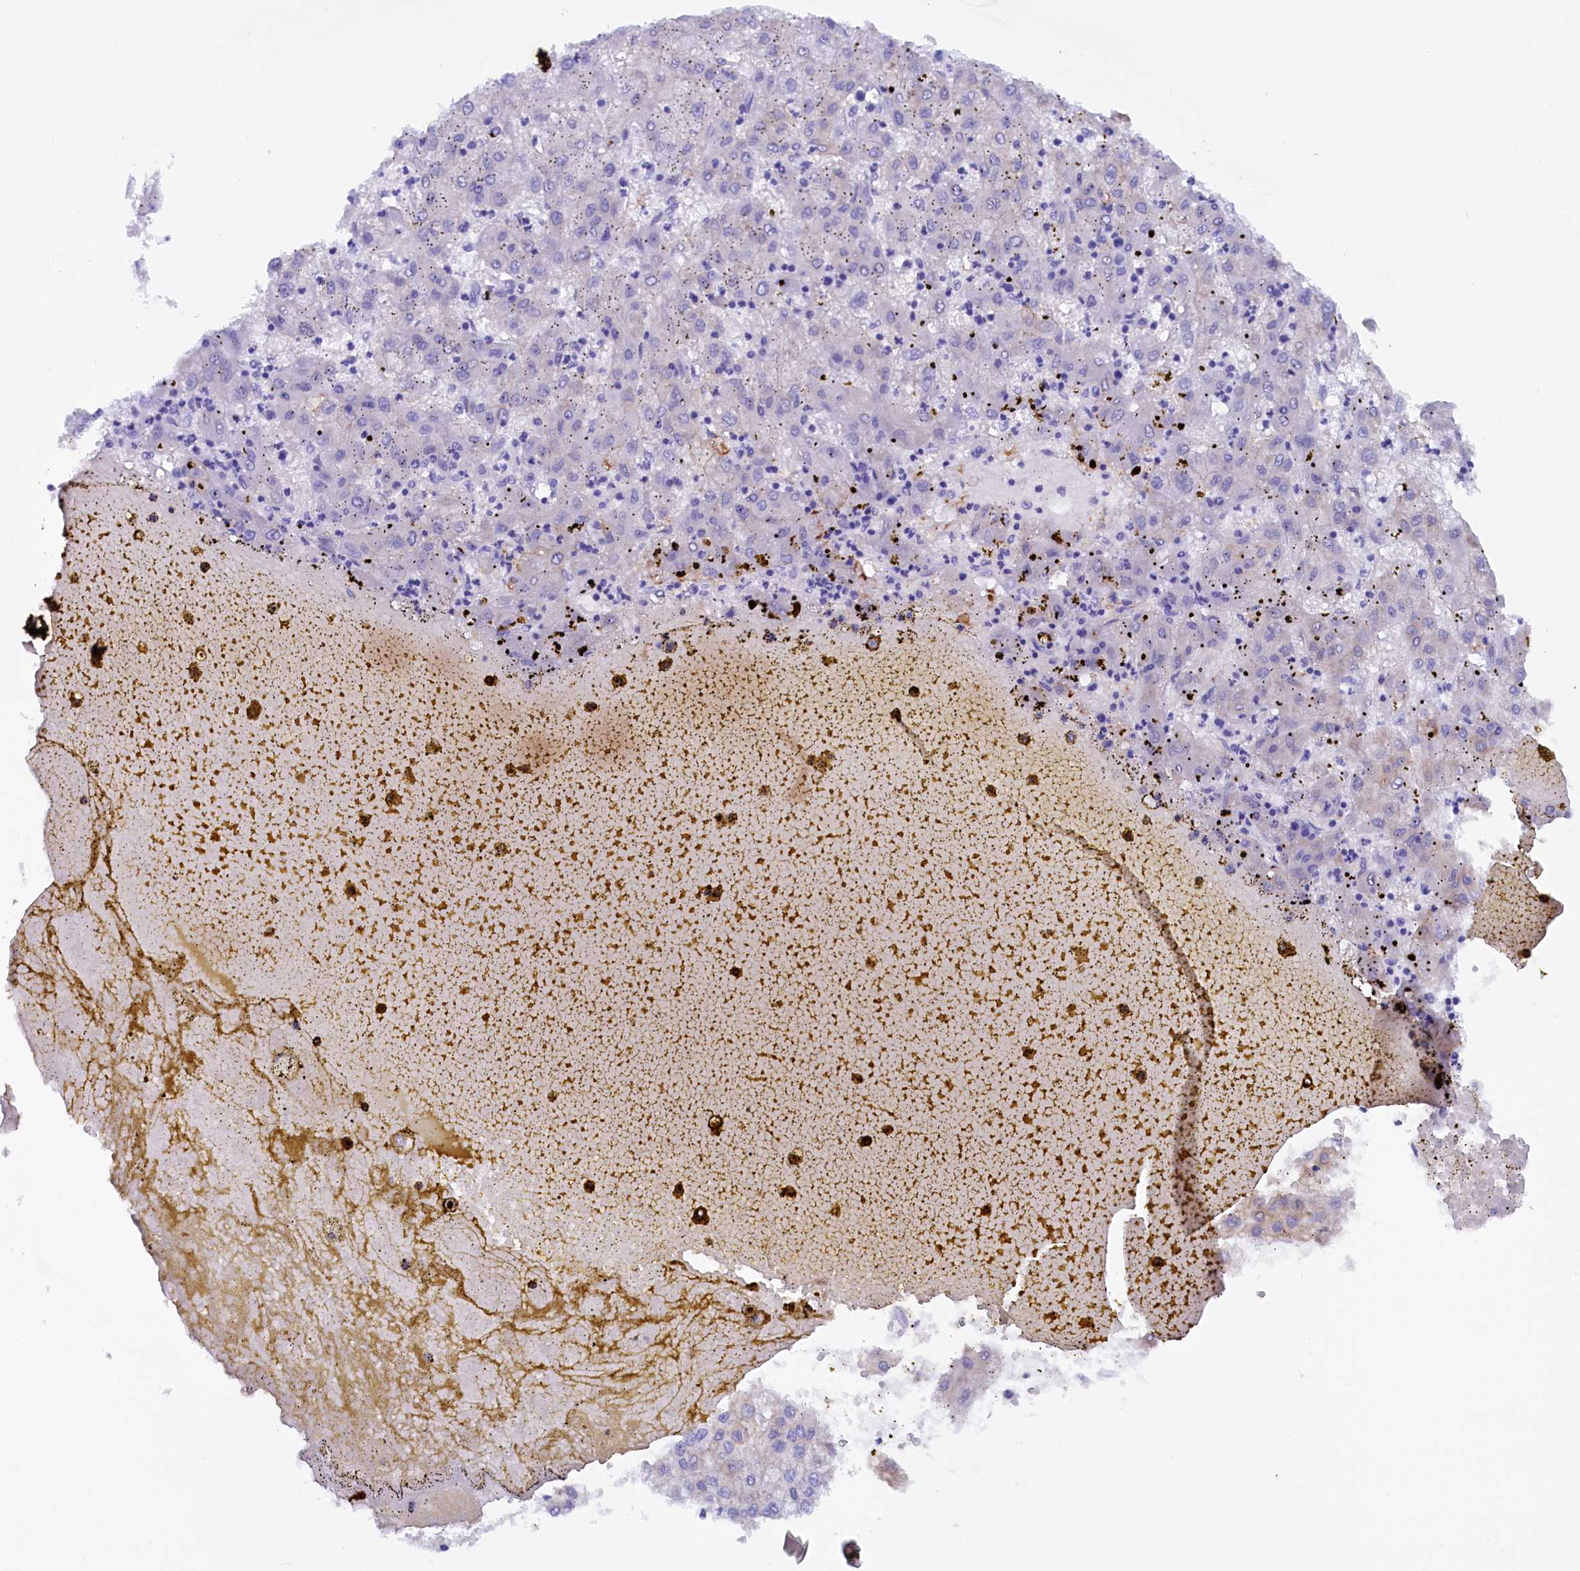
{"staining": {"intensity": "negative", "quantity": "none", "location": "none"}, "tissue": "liver cancer", "cell_type": "Tumor cells", "image_type": "cancer", "snomed": [{"axis": "morphology", "description": "Carcinoma, Hepatocellular, NOS"}, {"axis": "topography", "description": "Liver"}], "caption": "This is an IHC photomicrograph of human liver cancer. There is no positivity in tumor cells.", "gene": "PACSIN3", "patient": {"sex": "male", "age": 72}}